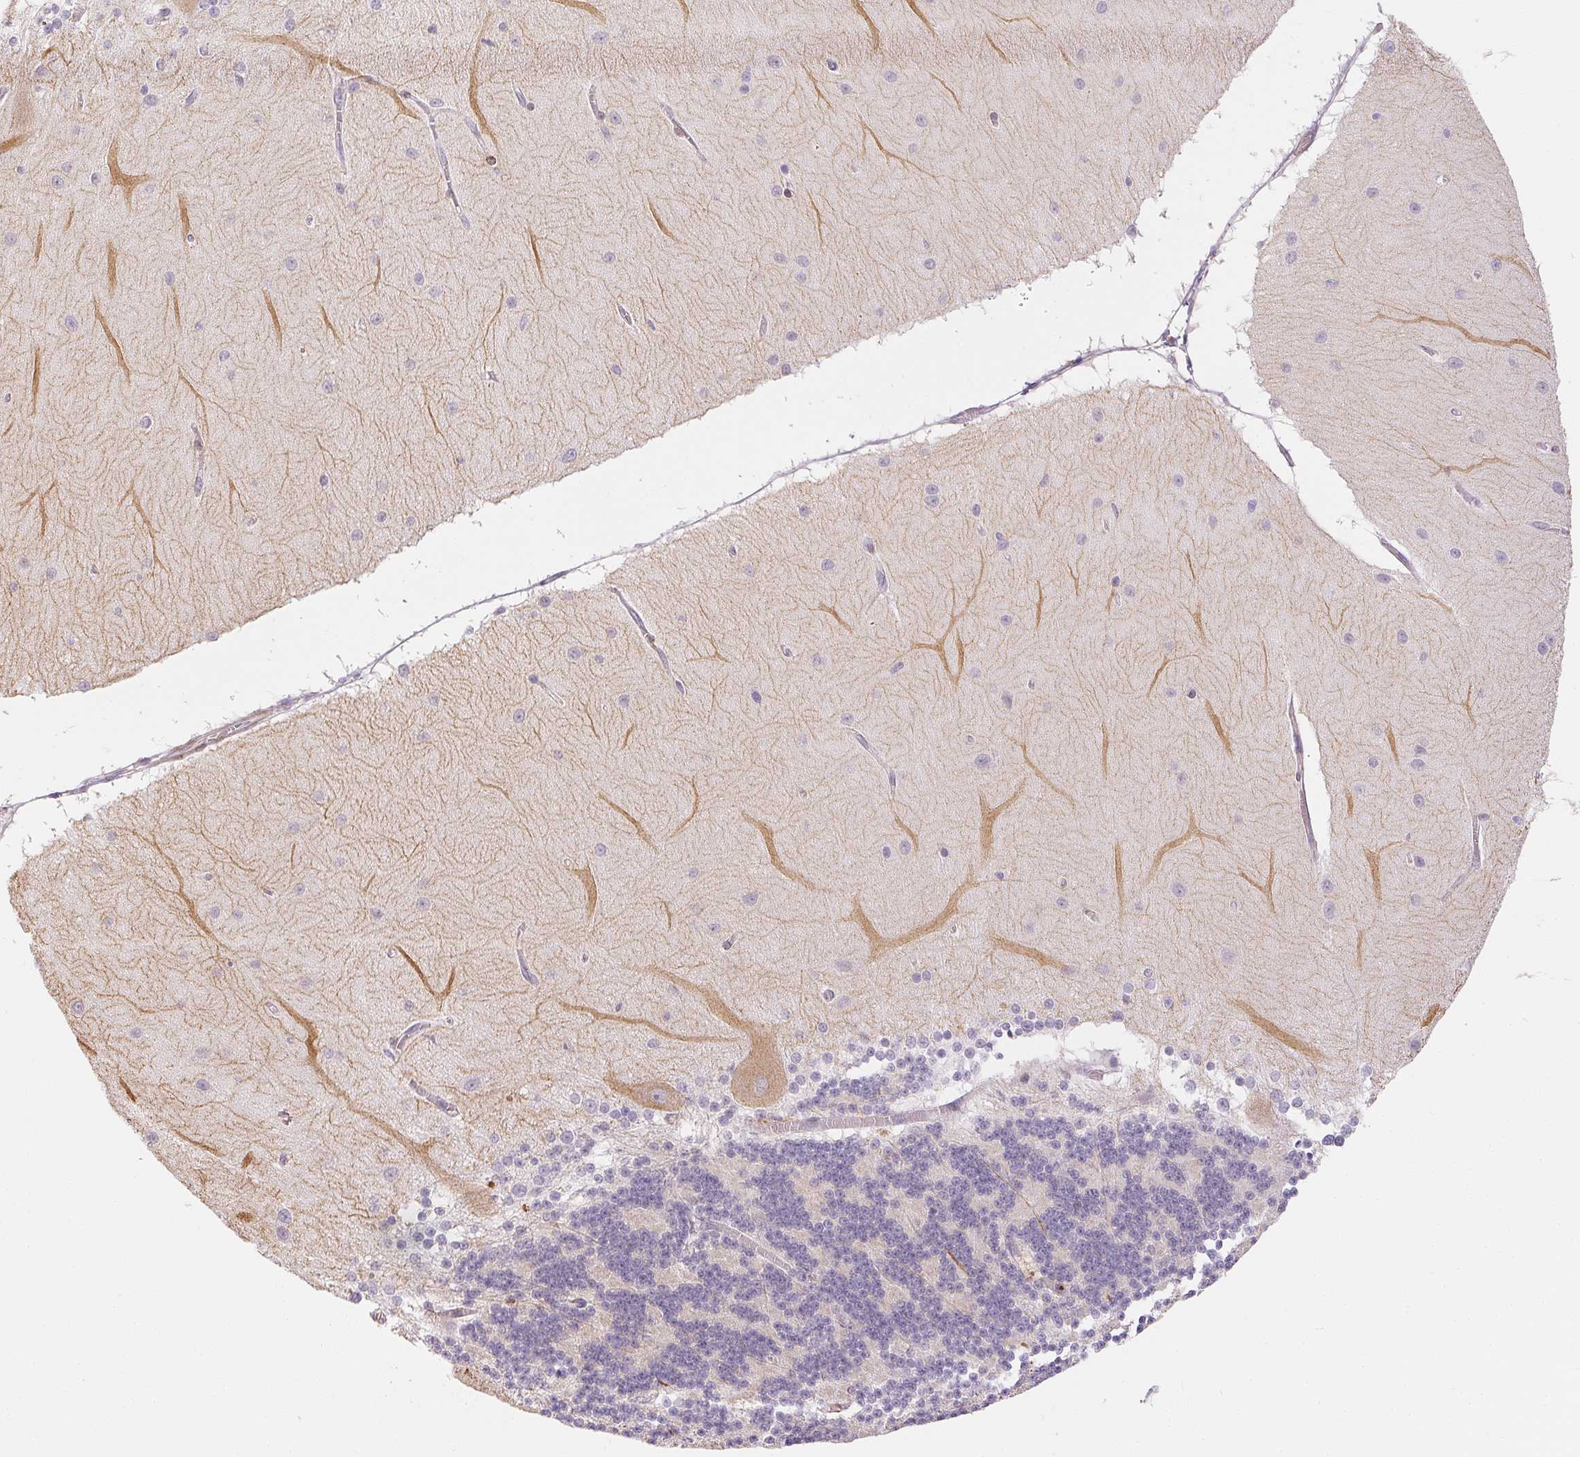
{"staining": {"intensity": "negative", "quantity": "none", "location": "none"}, "tissue": "cerebellum", "cell_type": "Cells in granular layer", "image_type": "normal", "snomed": [{"axis": "morphology", "description": "Normal tissue, NOS"}, {"axis": "topography", "description": "Cerebellum"}], "caption": "DAB (3,3'-diaminobenzidine) immunohistochemical staining of unremarkable human cerebellum exhibits no significant expression in cells in granular layer.", "gene": "RPGRIP1", "patient": {"sex": "female", "age": 54}}